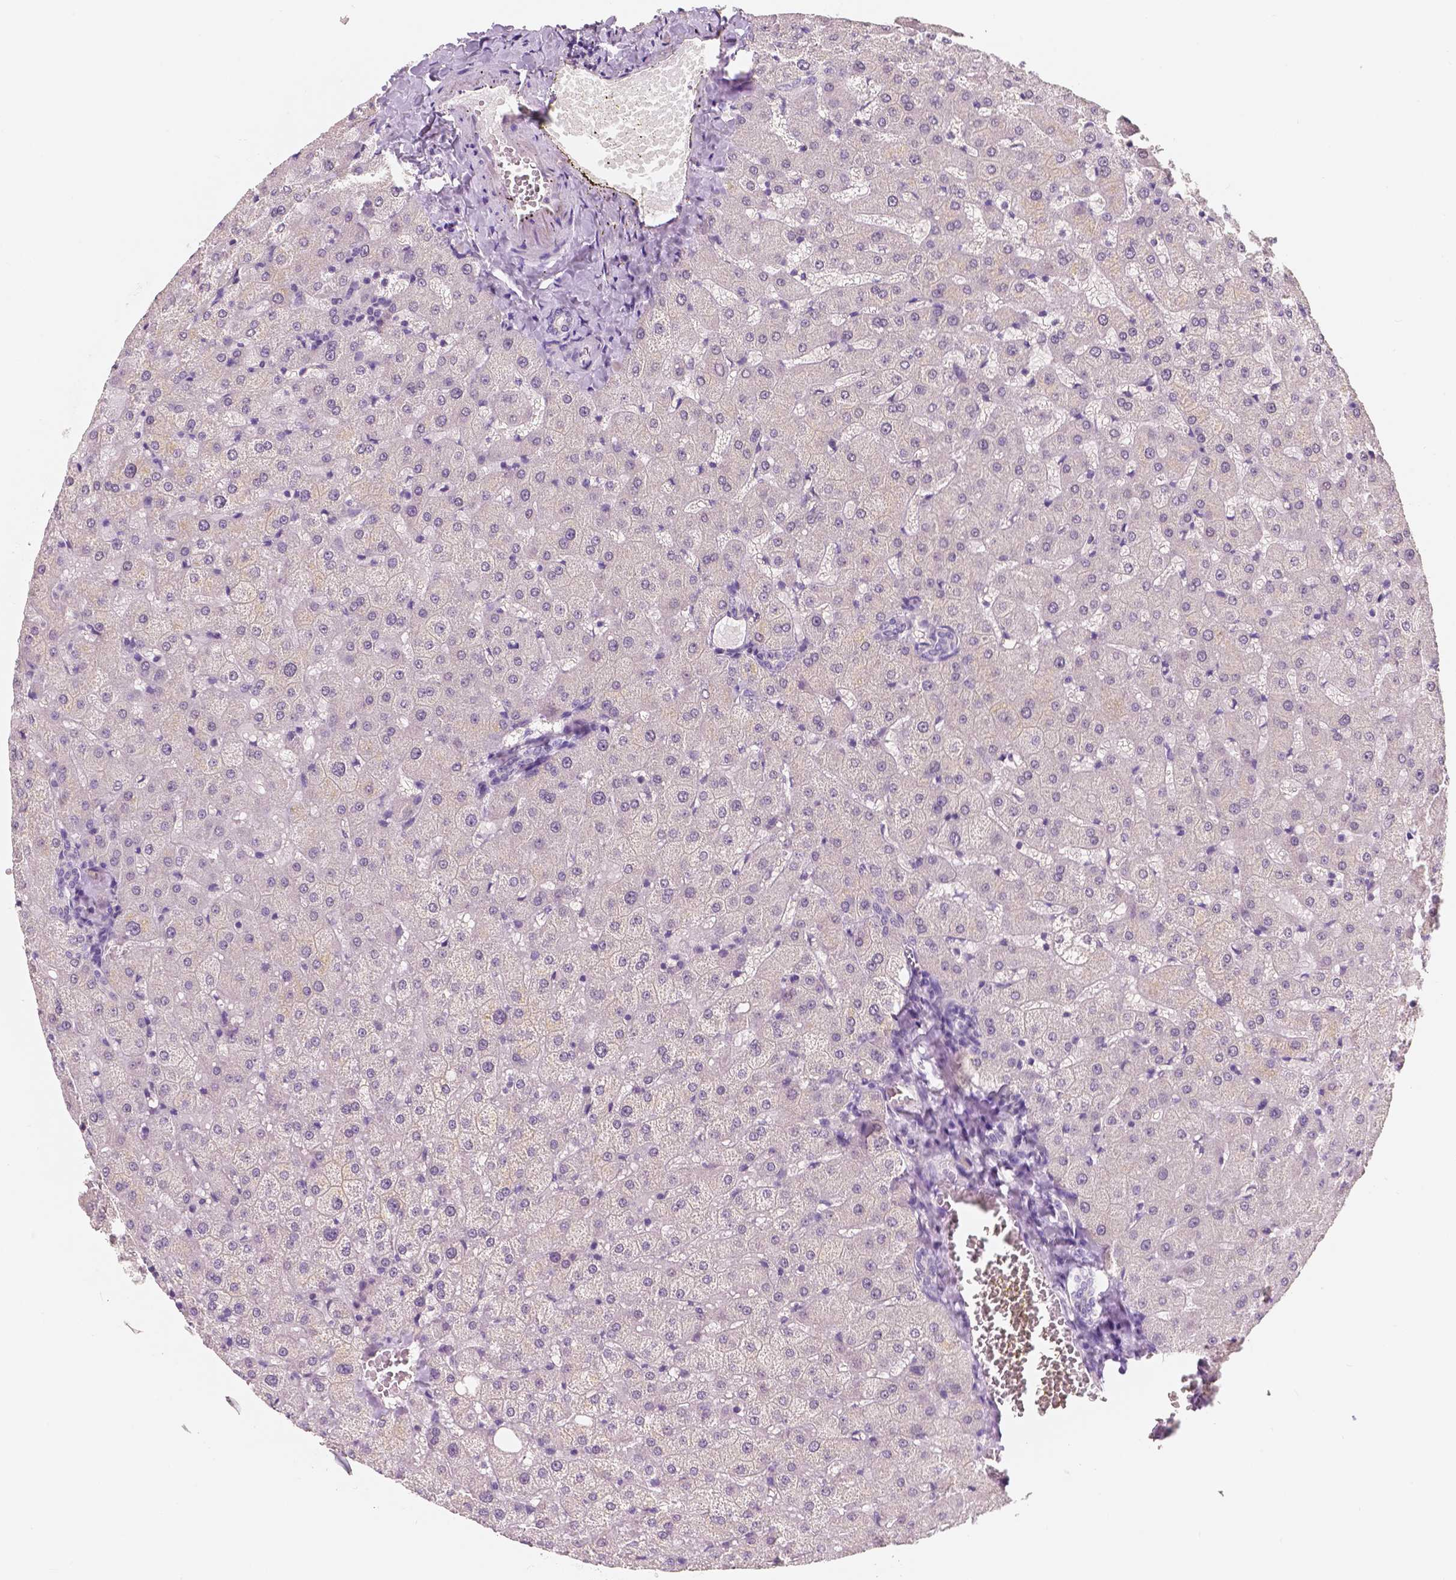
{"staining": {"intensity": "negative", "quantity": "none", "location": "none"}, "tissue": "liver", "cell_type": "Cholangiocytes", "image_type": "normal", "snomed": [{"axis": "morphology", "description": "Normal tissue, NOS"}, {"axis": "topography", "description": "Liver"}], "caption": "Cholangiocytes show no significant protein positivity in normal liver. The staining is performed using DAB brown chromogen with nuclei counter-stained in using hematoxylin.", "gene": "TAL1", "patient": {"sex": "female", "age": 50}}